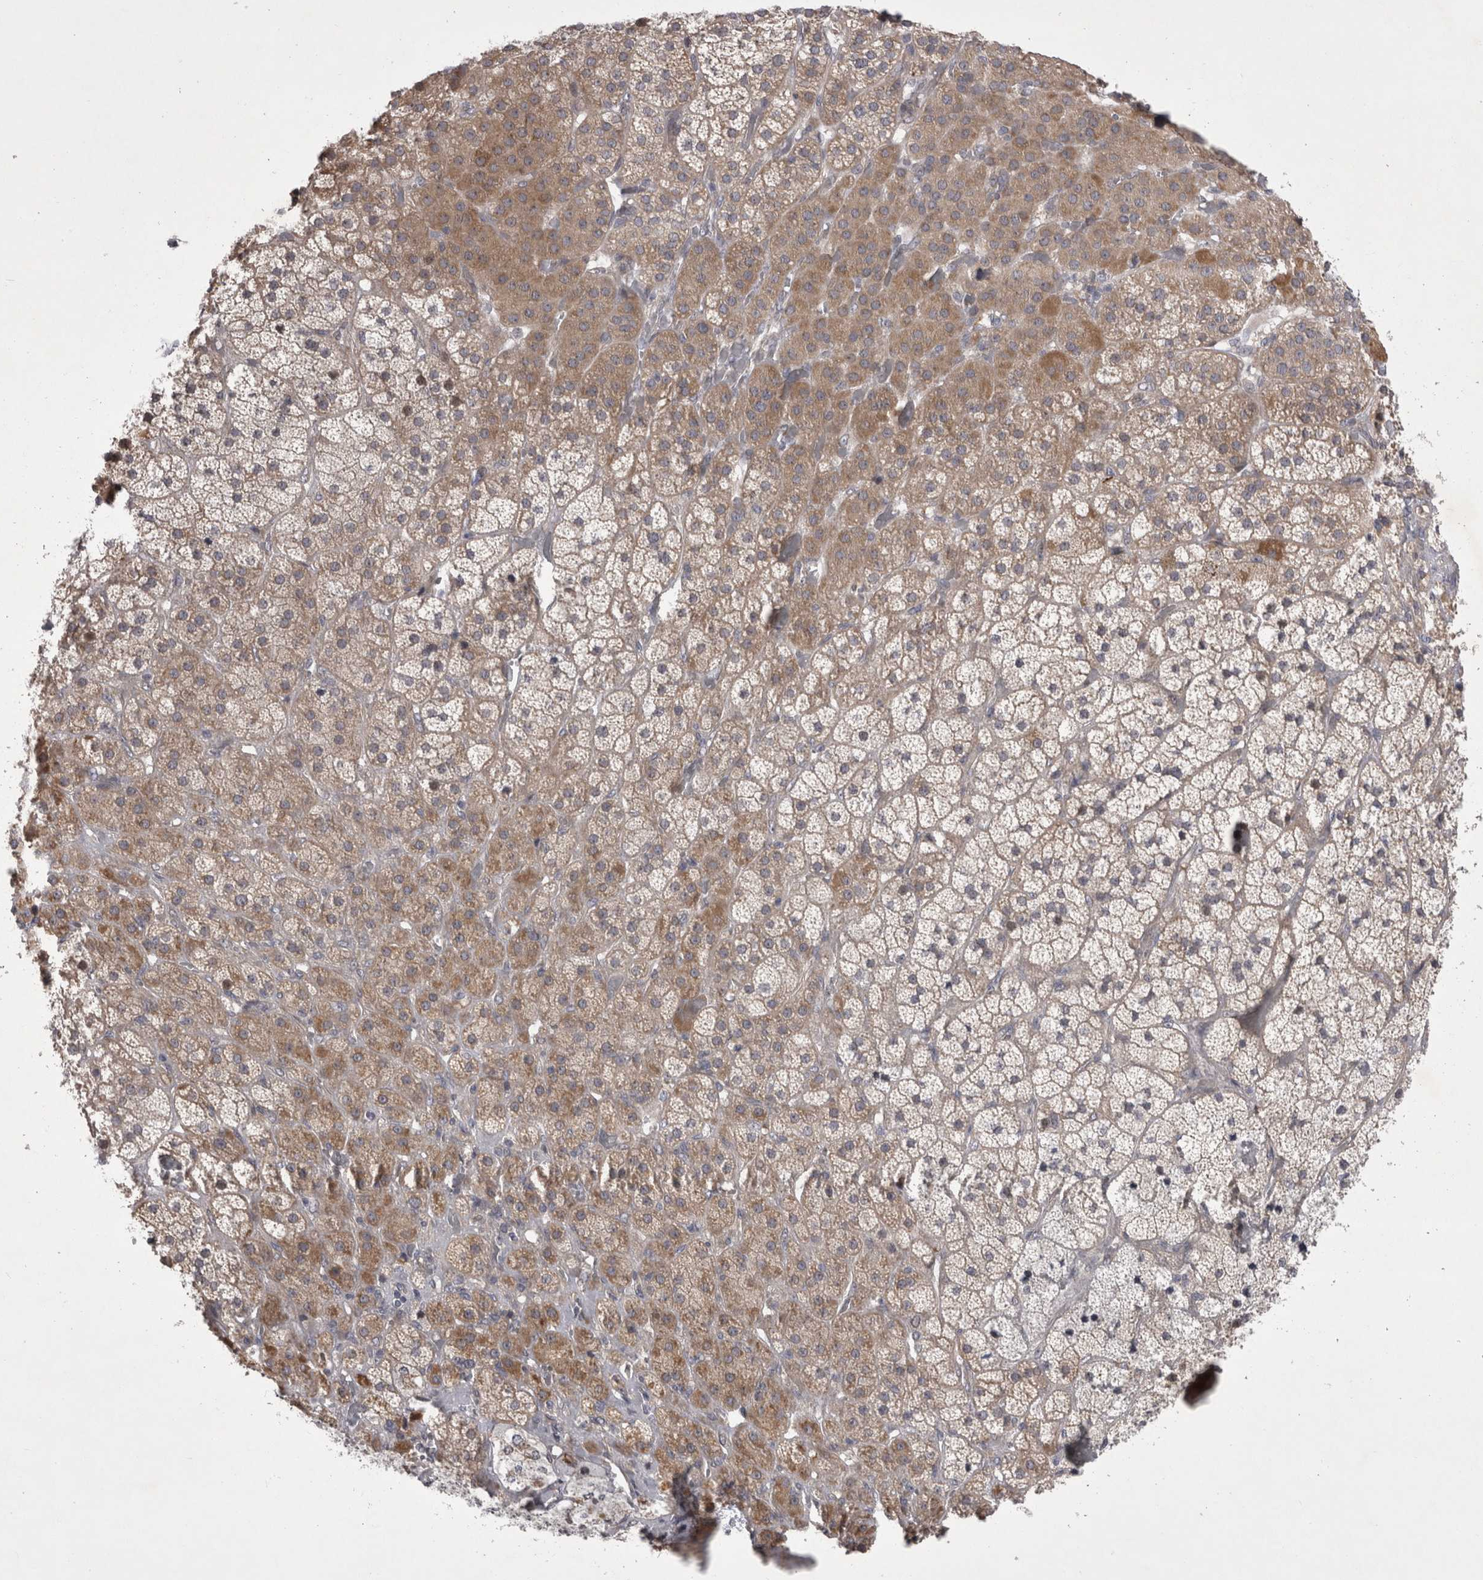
{"staining": {"intensity": "moderate", "quantity": "25%-75%", "location": "cytoplasmic/membranous"}, "tissue": "adrenal gland", "cell_type": "Glandular cells", "image_type": "normal", "snomed": [{"axis": "morphology", "description": "Normal tissue, NOS"}, {"axis": "topography", "description": "Adrenal gland"}], "caption": "Human adrenal gland stained with a brown dye exhibits moderate cytoplasmic/membranous positive staining in approximately 25%-75% of glandular cells.", "gene": "NENF", "patient": {"sex": "male", "age": 57}}